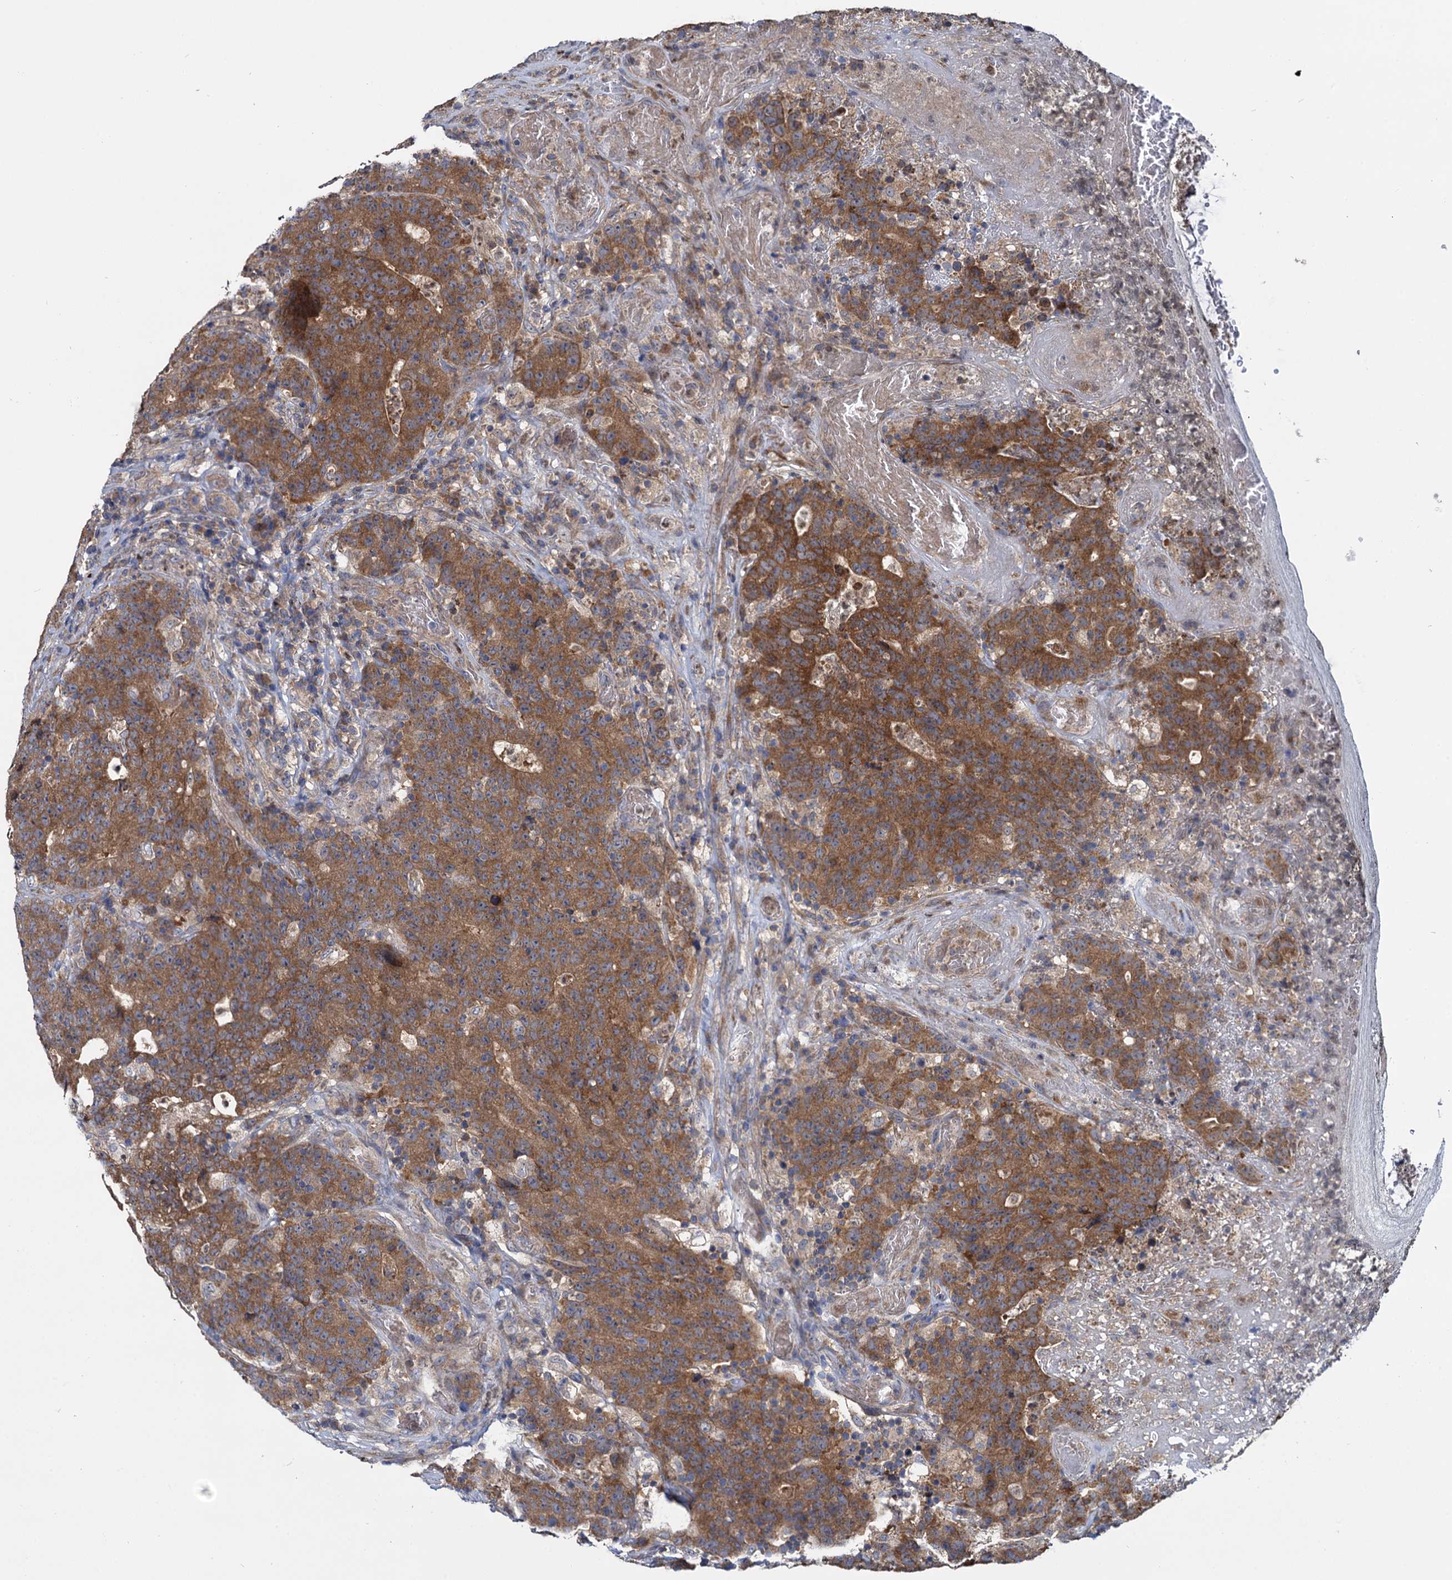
{"staining": {"intensity": "moderate", "quantity": ">75%", "location": "cytoplasmic/membranous"}, "tissue": "colorectal cancer", "cell_type": "Tumor cells", "image_type": "cancer", "snomed": [{"axis": "morphology", "description": "Adenocarcinoma, NOS"}, {"axis": "topography", "description": "Colon"}], "caption": "This is a histology image of IHC staining of colorectal cancer, which shows moderate staining in the cytoplasmic/membranous of tumor cells.", "gene": "CEP192", "patient": {"sex": "female", "age": 75}}